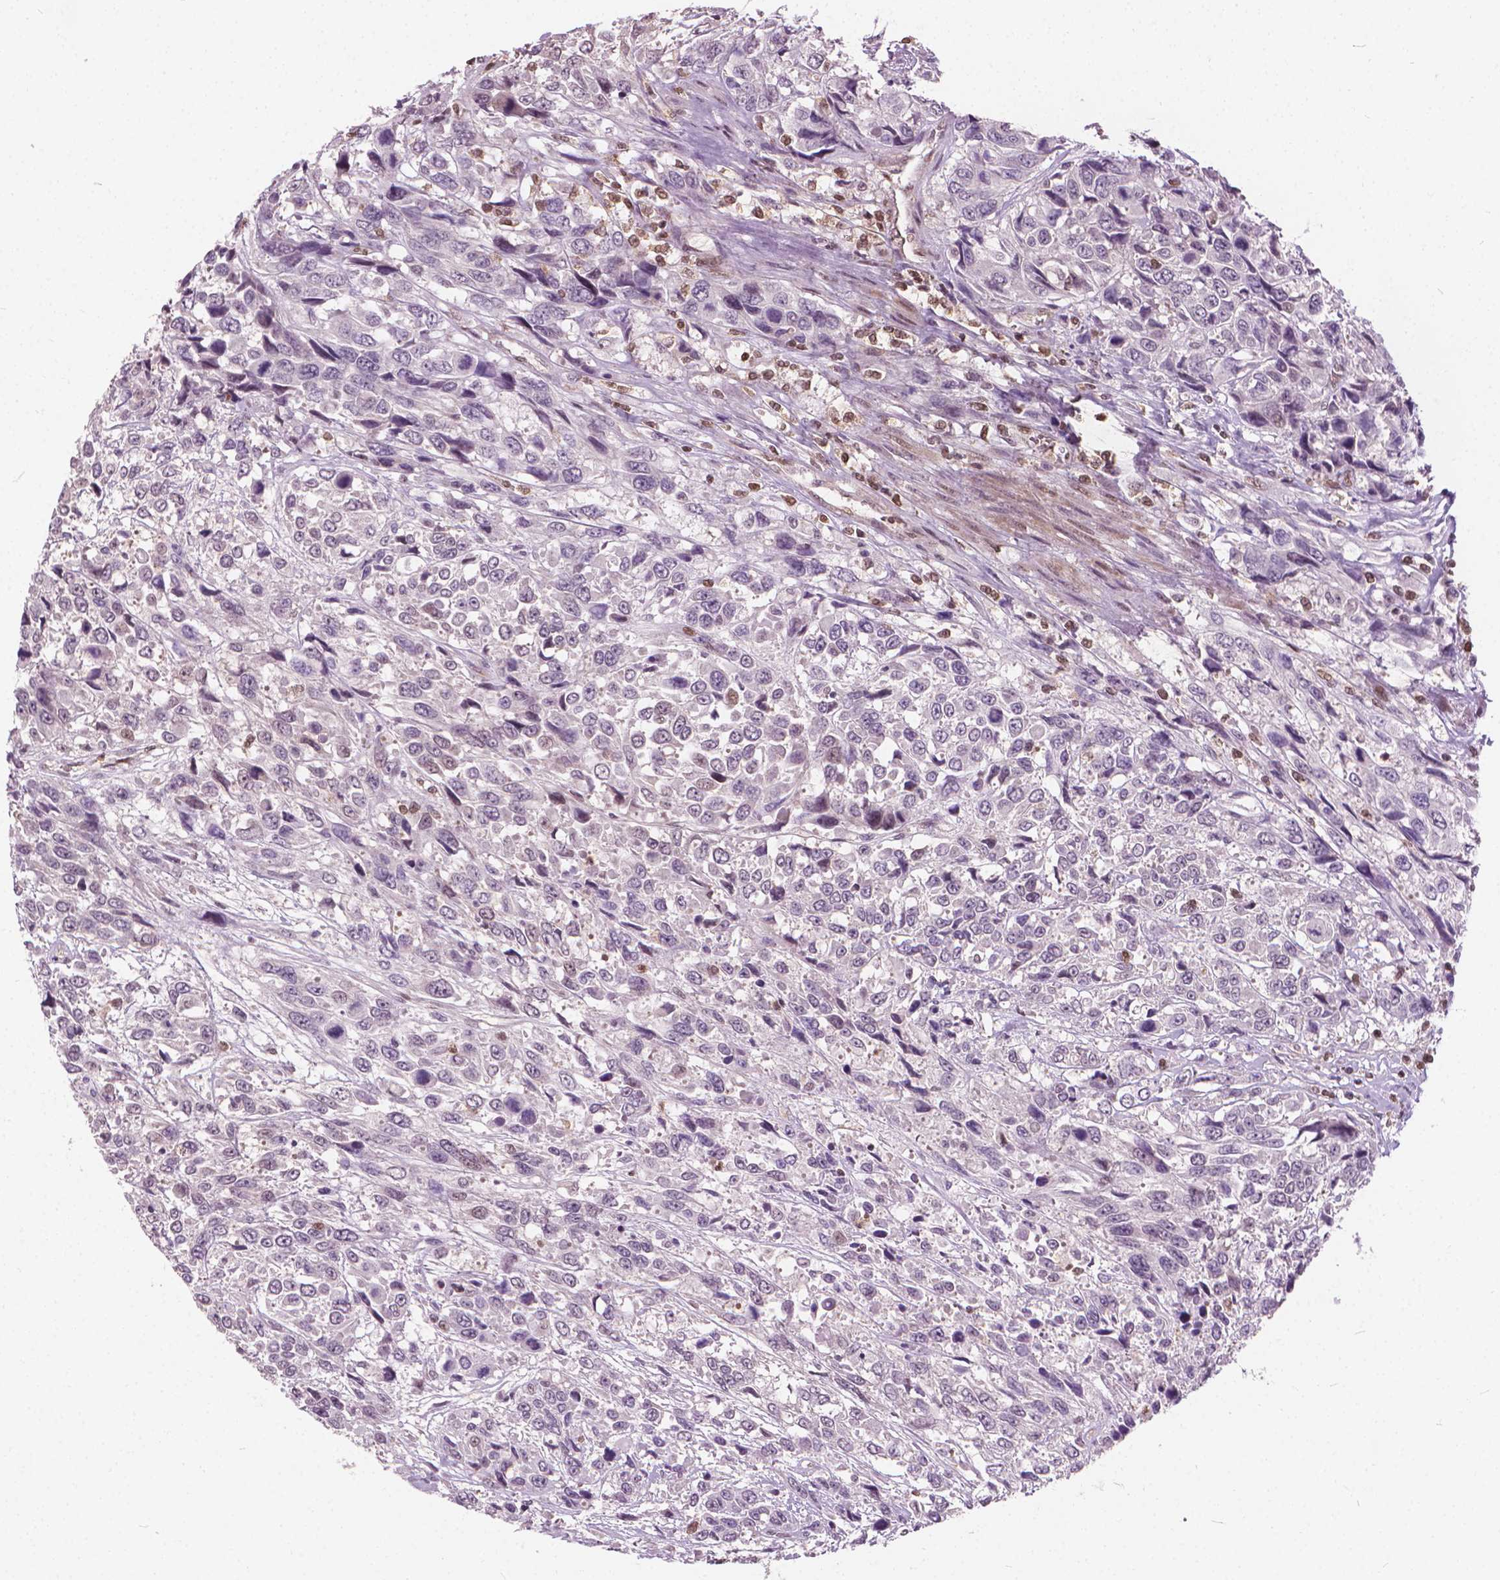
{"staining": {"intensity": "negative", "quantity": "none", "location": "none"}, "tissue": "urothelial cancer", "cell_type": "Tumor cells", "image_type": "cancer", "snomed": [{"axis": "morphology", "description": "Urothelial carcinoma, High grade"}, {"axis": "topography", "description": "Urinary bladder"}], "caption": "Image shows no protein positivity in tumor cells of high-grade urothelial carcinoma tissue.", "gene": "STAT5B", "patient": {"sex": "female", "age": 70}}